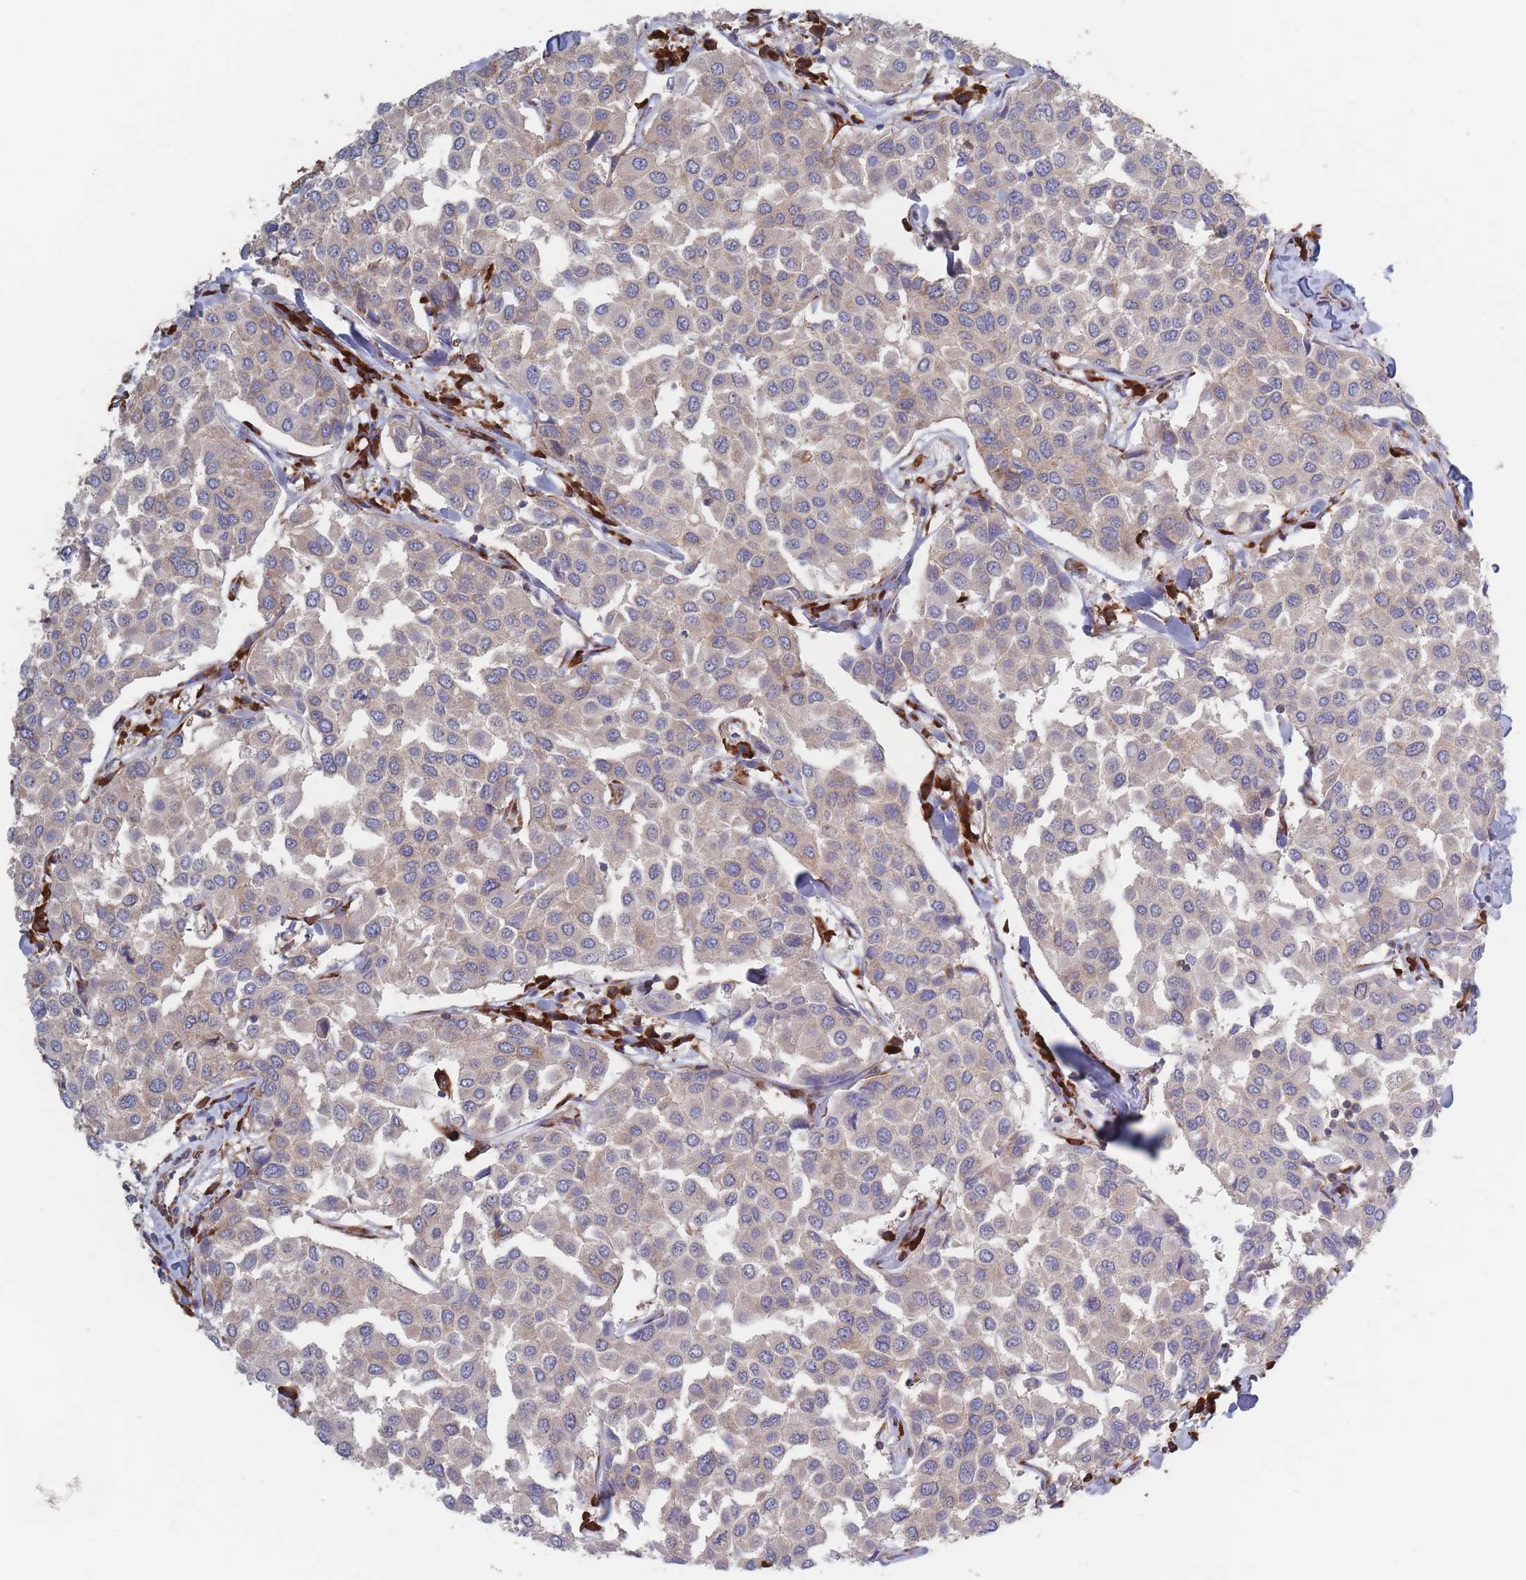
{"staining": {"intensity": "weak", "quantity": "<25%", "location": "cytoplasmic/membranous"}, "tissue": "breast cancer", "cell_type": "Tumor cells", "image_type": "cancer", "snomed": [{"axis": "morphology", "description": "Duct carcinoma"}, {"axis": "topography", "description": "Breast"}], "caption": "High magnification brightfield microscopy of breast invasive ductal carcinoma stained with DAB (3,3'-diaminobenzidine) (brown) and counterstained with hematoxylin (blue): tumor cells show no significant expression. (DAB (3,3'-diaminobenzidine) immunohistochemistry (IHC) with hematoxylin counter stain).", "gene": "EEF1B2", "patient": {"sex": "female", "age": 55}}